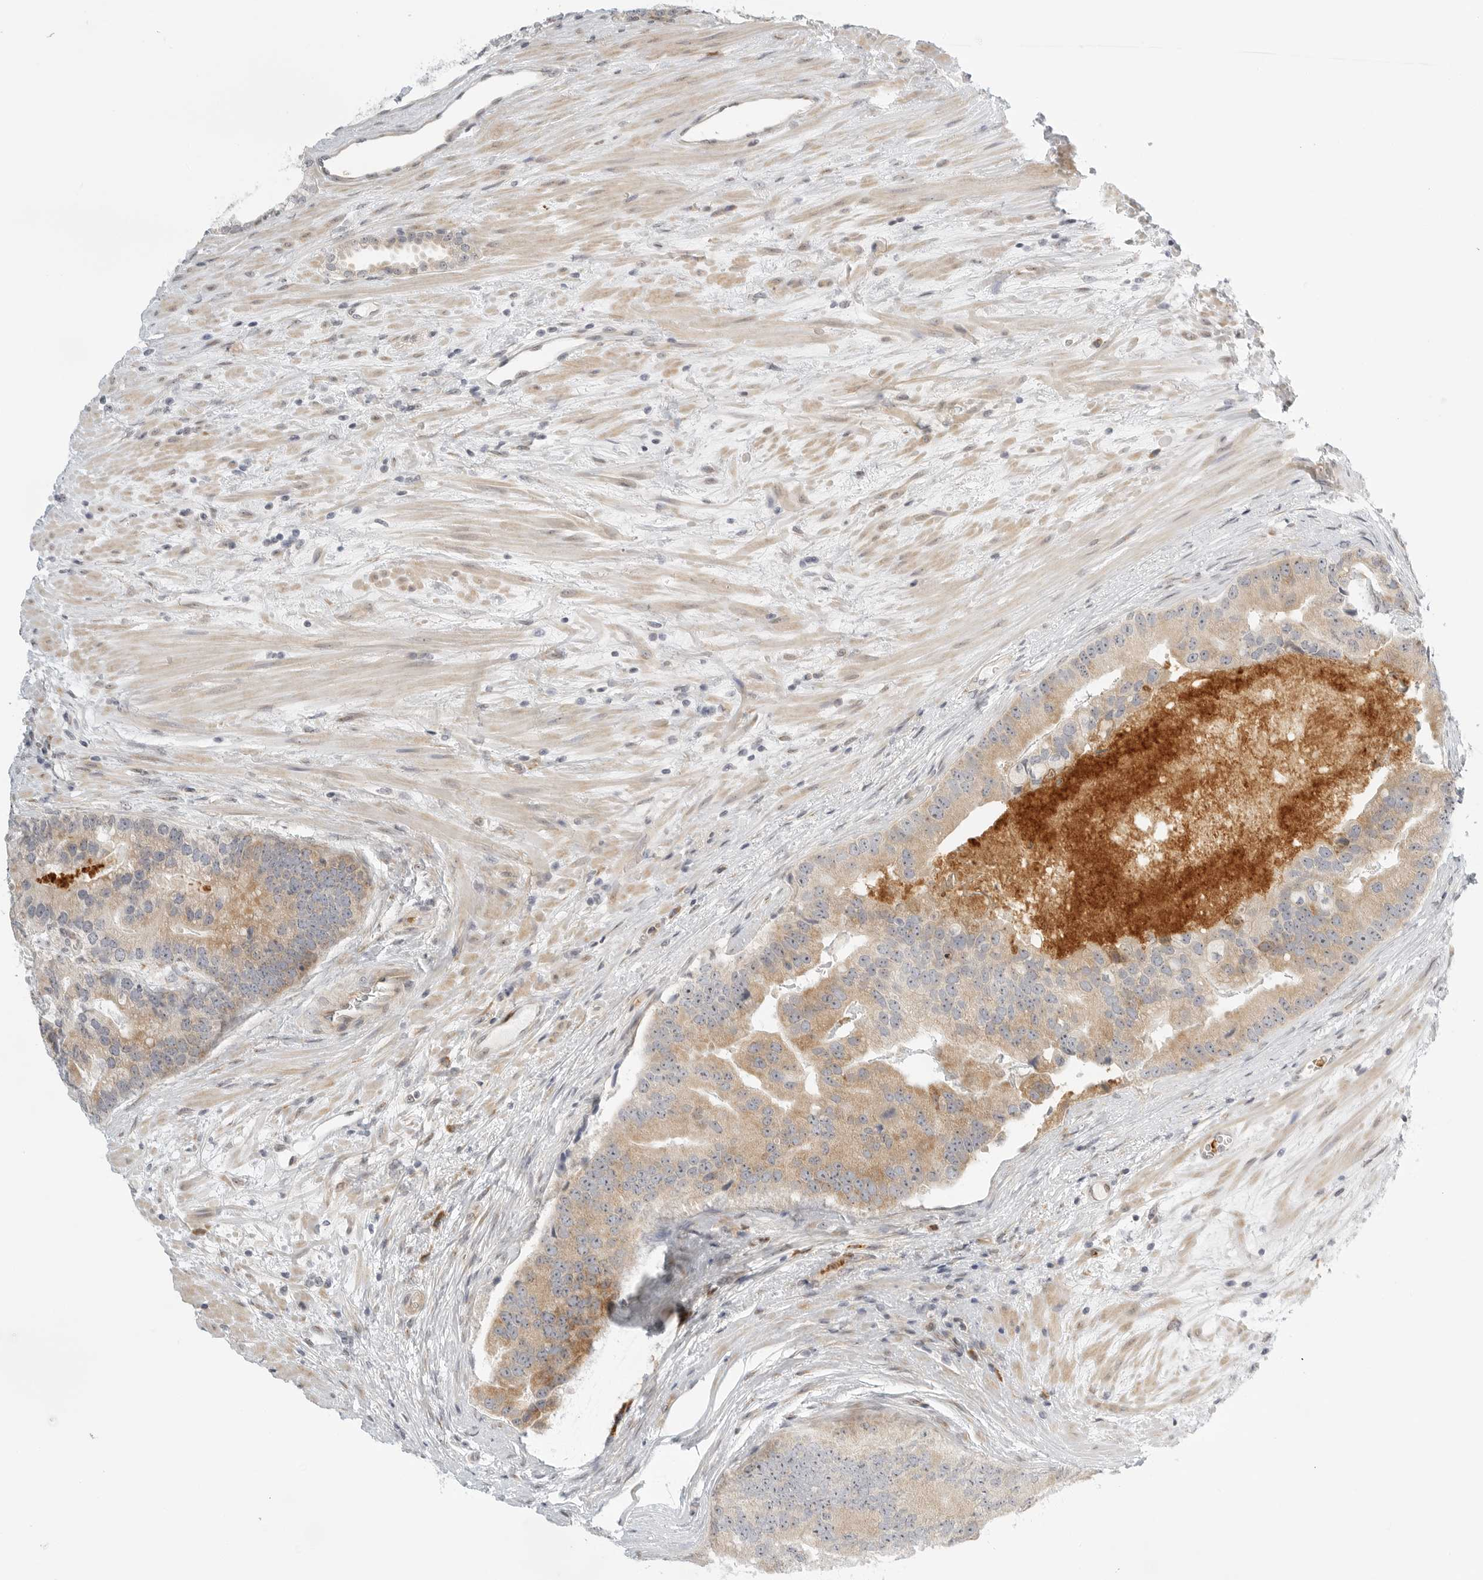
{"staining": {"intensity": "moderate", "quantity": "<25%", "location": "cytoplasmic/membranous,nuclear"}, "tissue": "prostate cancer", "cell_type": "Tumor cells", "image_type": "cancer", "snomed": [{"axis": "morphology", "description": "Adenocarcinoma, High grade"}, {"axis": "topography", "description": "Prostate"}], "caption": "Prostate cancer was stained to show a protein in brown. There is low levels of moderate cytoplasmic/membranous and nuclear staining in approximately <25% of tumor cells. The staining was performed using DAB (3,3'-diaminobenzidine) to visualize the protein expression in brown, while the nuclei were stained in blue with hematoxylin (Magnification: 20x).", "gene": "DSCC1", "patient": {"sex": "male", "age": 70}}